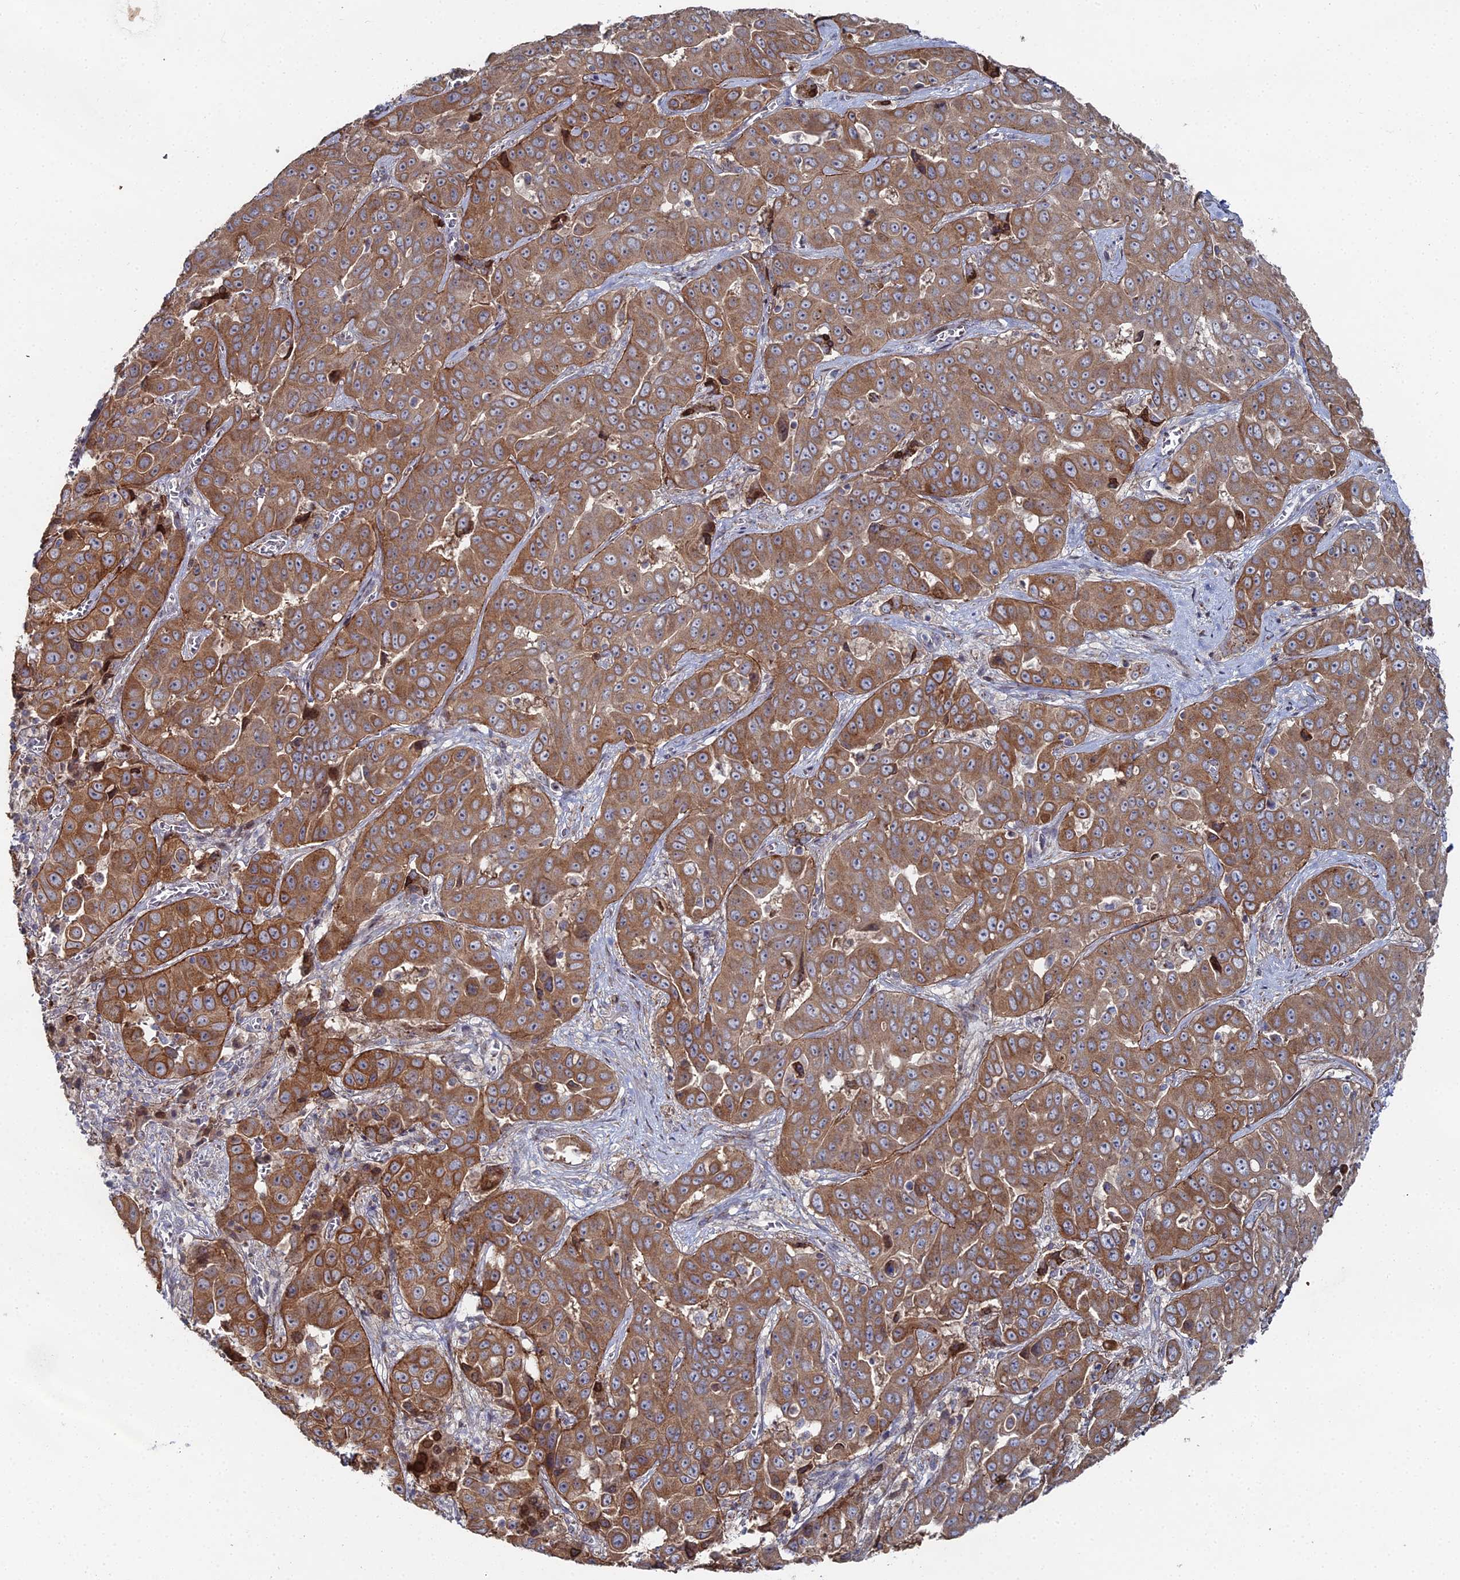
{"staining": {"intensity": "moderate", "quantity": ">75%", "location": "cytoplasmic/membranous"}, "tissue": "liver cancer", "cell_type": "Tumor cells", "image_type": "cancer", "snomed": [{"axis": "morphology", "description": "Cholangiocarcinoma"}, {"axis": "topography", "description": "Liver"}], "caption": "Liver cancer was stained to show a protein in brown. There is medium levels of moderate cytoplasmic/membranous expression in about >75% of tumor cells.", "gene": "SGMS1", "patient": {"sex": "female", "age": 52}}